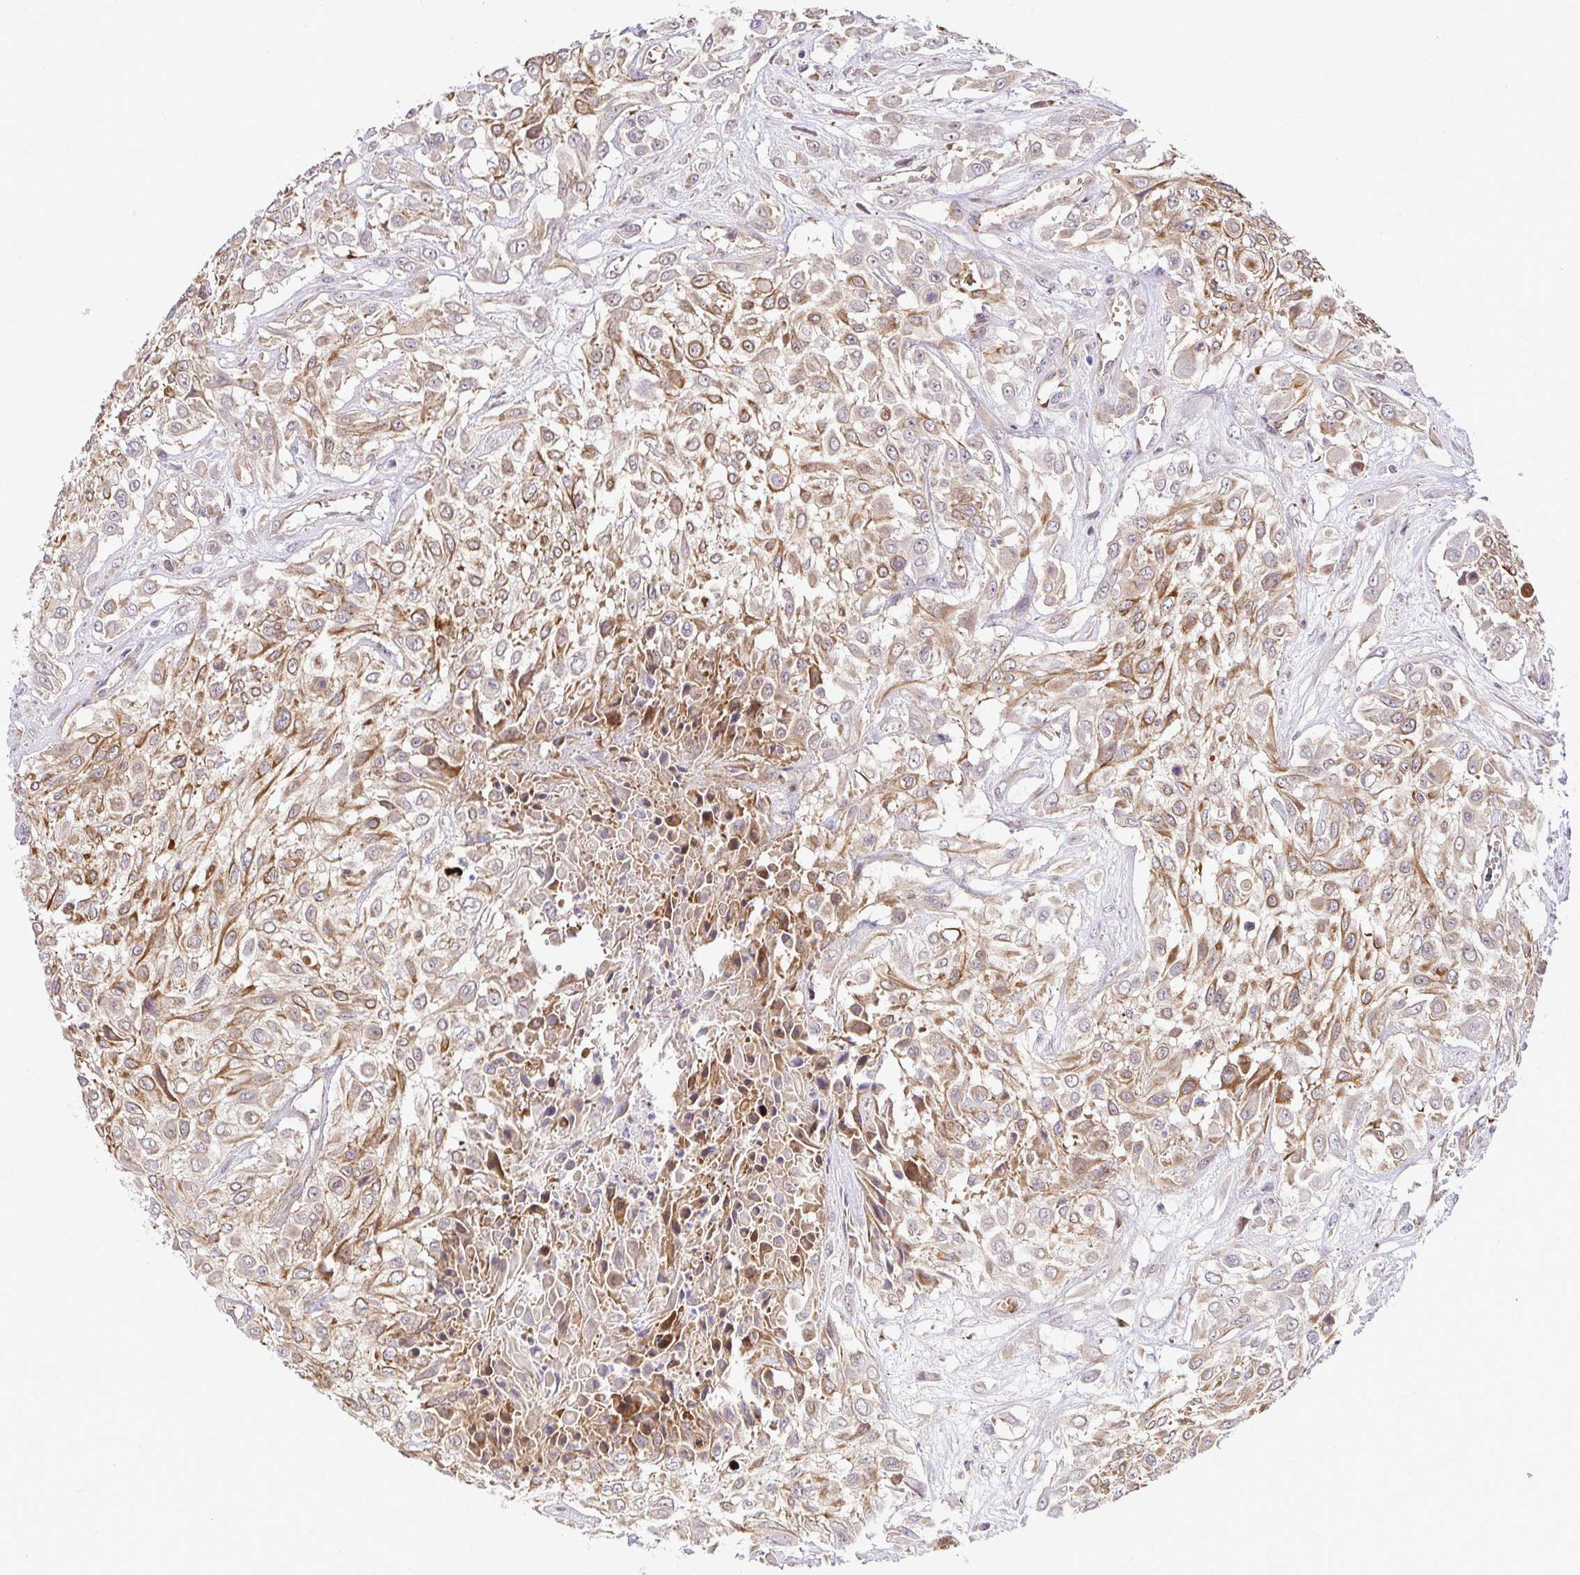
{"staining": {"intensity": "moderate", "quantity": ">75%", "location": "cytoplasmic/membranous"}, "tissue": "urothelial cancer", "cell_type": "Tumor cells", "image_type": "cancer", "snomed": [{"axis": "morphology", "description": "Urothelial carcinoma, High grade"}, {"axis": "topography", "description": "Urinary bladder"}], "caption": "The immunohistochemical stain shows moderate cytoplasmic/membranous positivity in tumor cells of urothelial cancer tissue.", "gene": "TRIM55", "patient": {"sex": "male", "age": 57}}